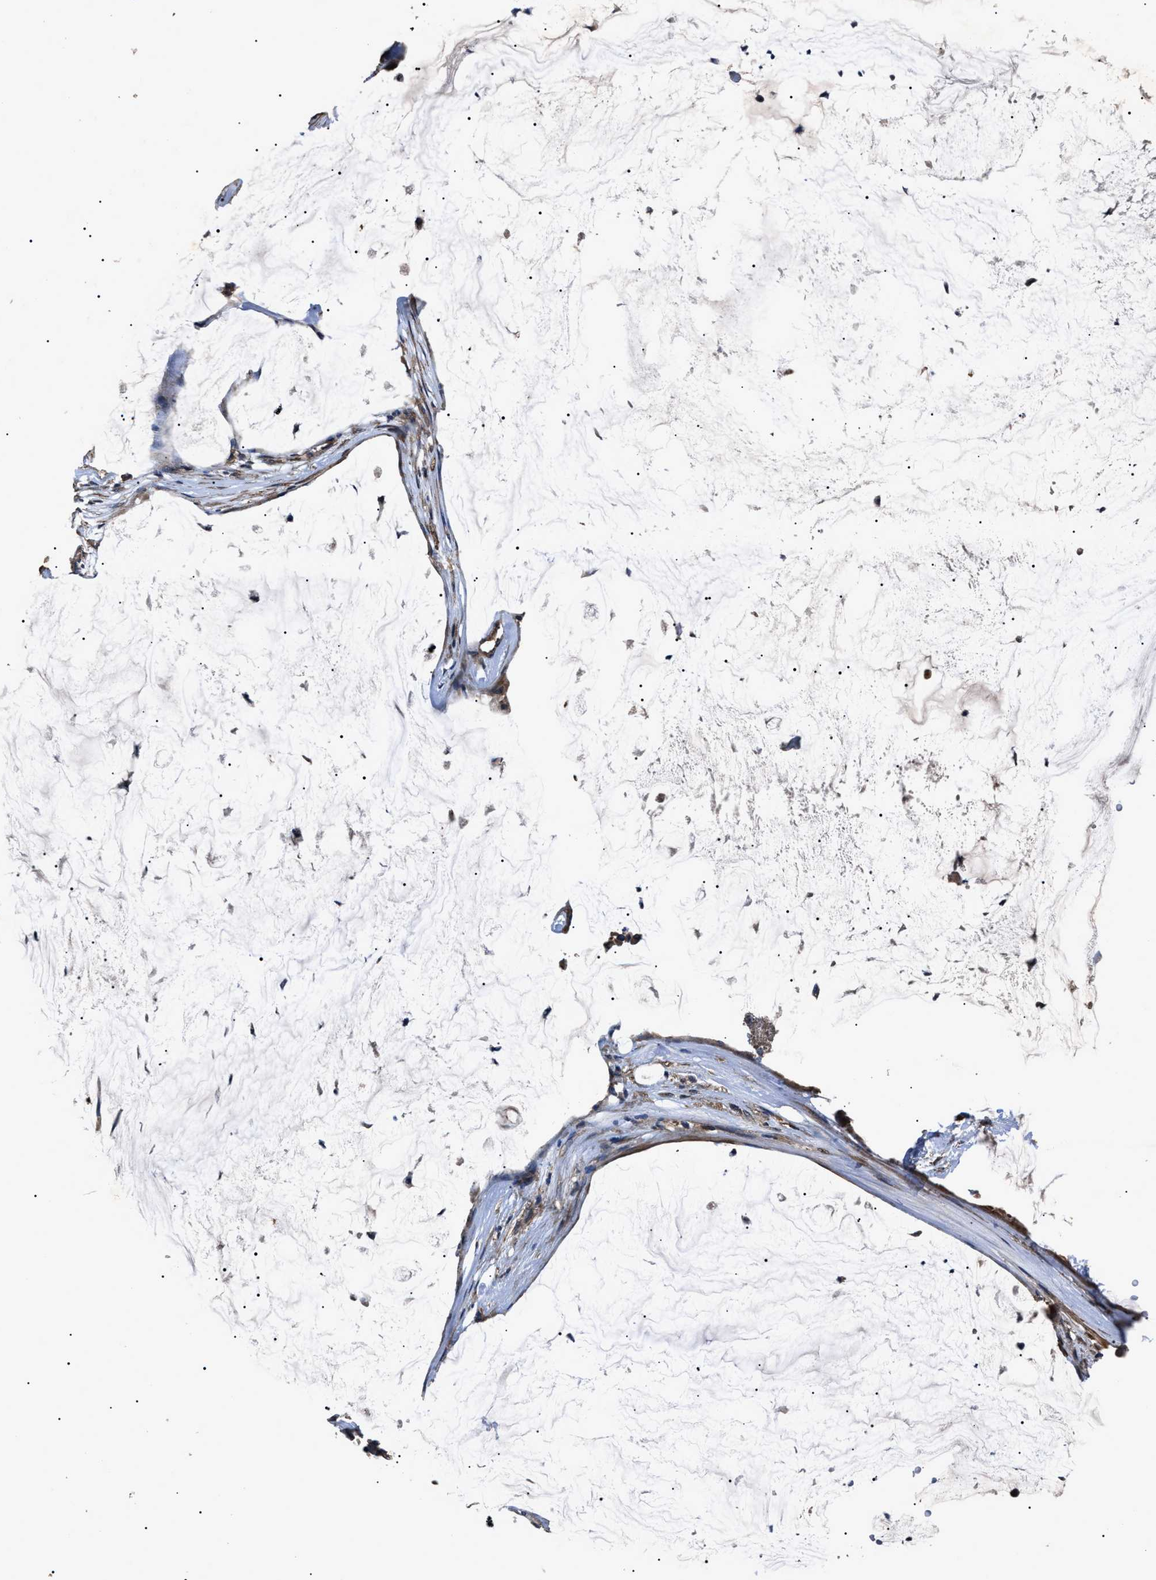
{"staining": {"intensity": "moderate", "quantity": ">75%", "location": "cytoplasmic/membranous"}, "tissue": "pancreatic cancer", "cell_type": "Tumor cells", "image_type": "cancer", "snomed": [{"axis": "morphology", "description": "Adenocarcinoma, NOS"}, {"axis": "topography", "description": "Pancreas"}], "caption": "Immunohistochemical staining of pancreatic cancer (adenocarcinoma) reveals medium levels of moderate cytoplasmic/membranous positivity in approximately >75% of tumor cells.", "gene": "RNF216", "patient": {"sex": "male", "age": 41}}